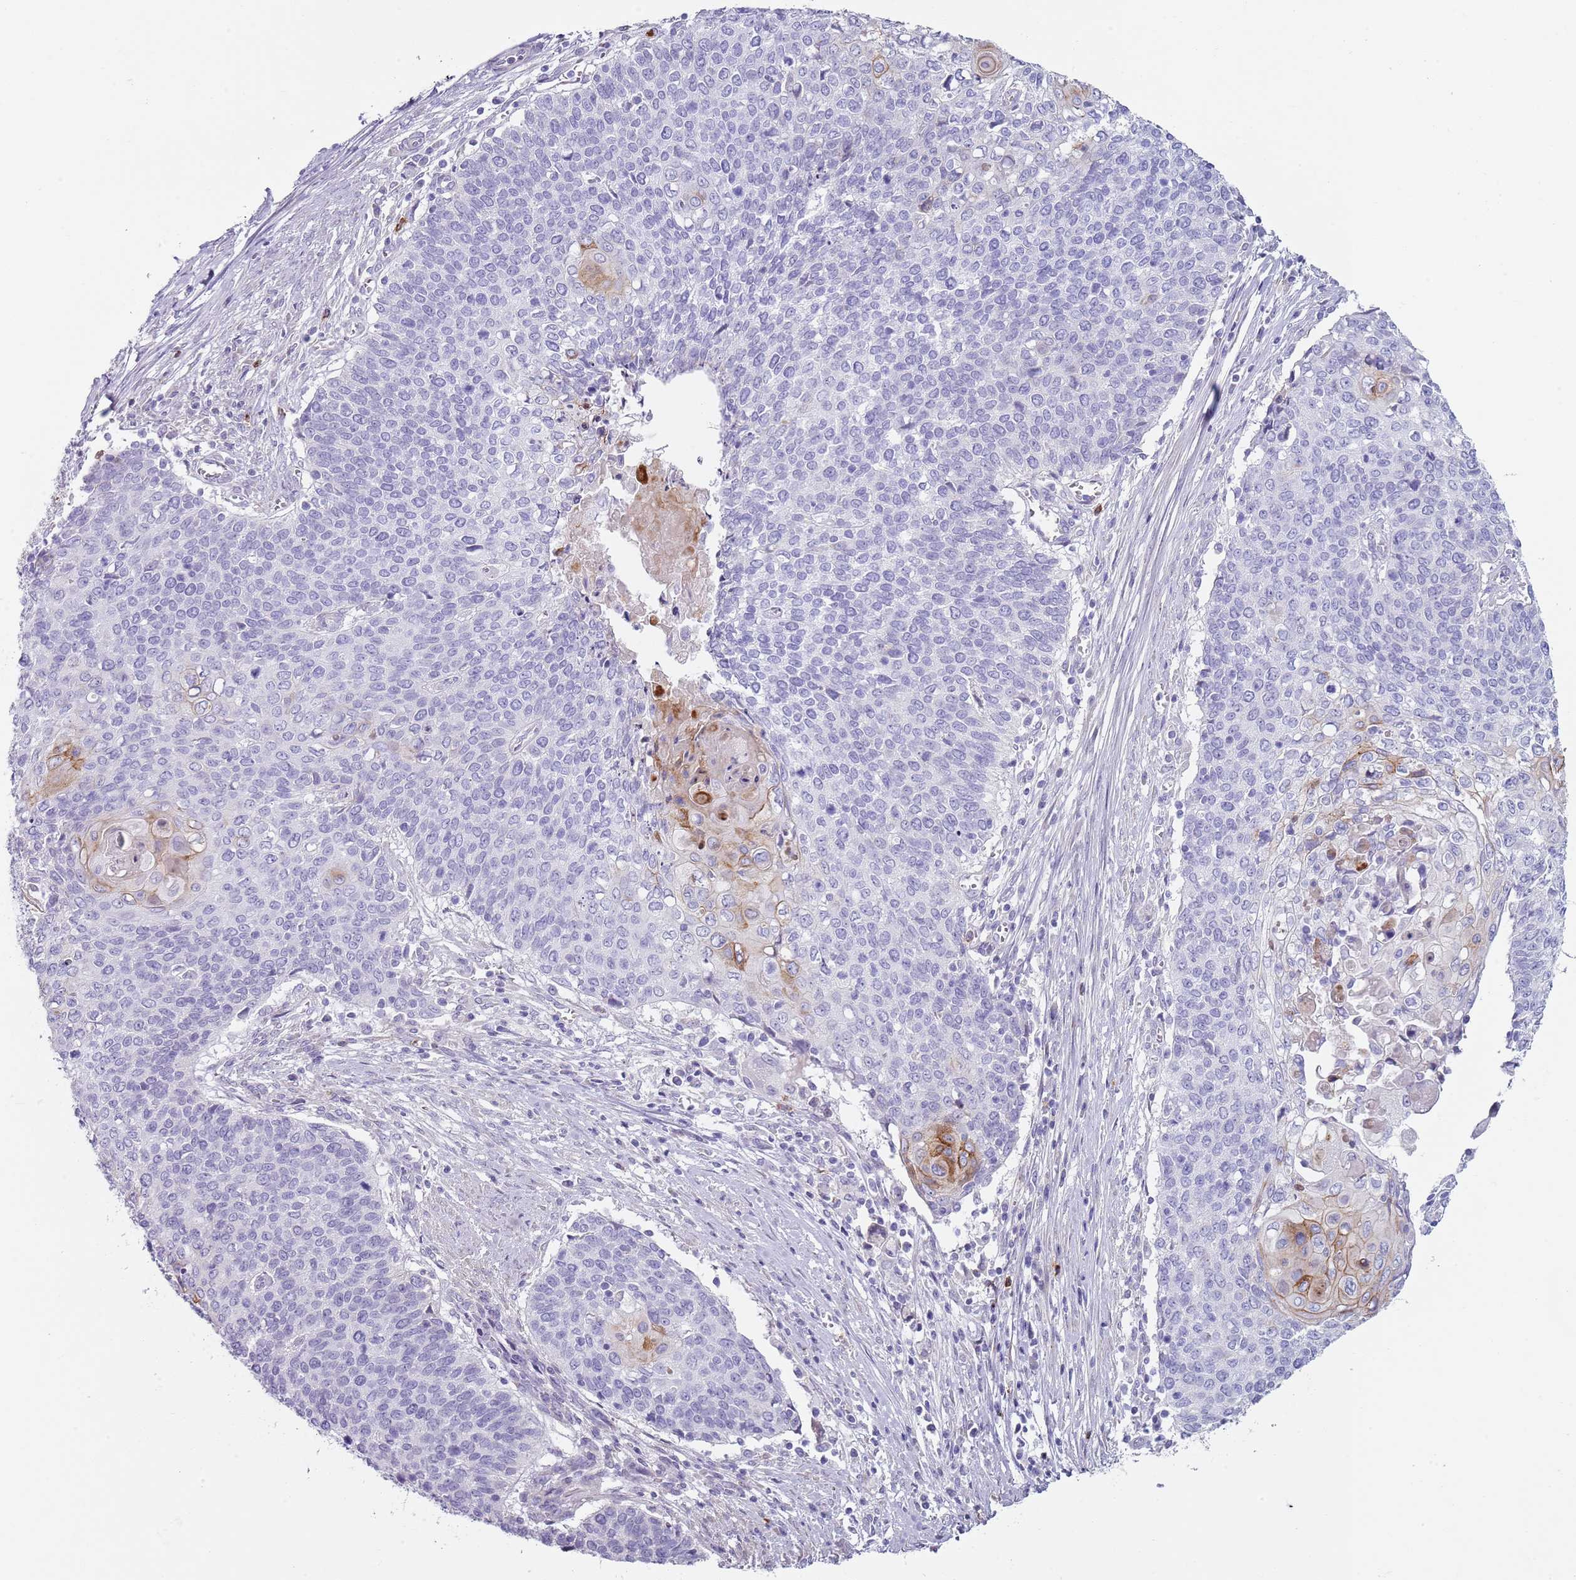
{"staining": {"intensity": "moderate", "quantity": "<25%", "location": "cytoplasmic/membranous"}, "tissue": "cervical cancer", "cell_type": "Tumor cells", "image_type": "cancer", "snomed": [{"axis": "morphology", "description": "Squamous cell carcinoma, NOS"}, {"axis": "topography", "description": "Cervix"}], "caption": "Moderate cytoplasmic/membranous protein staining is present in about <25% of tumor cells in cervical squamous cell carcinoma.", "gene": "CD177", "patient": {"sex": "female", "age": 39}}